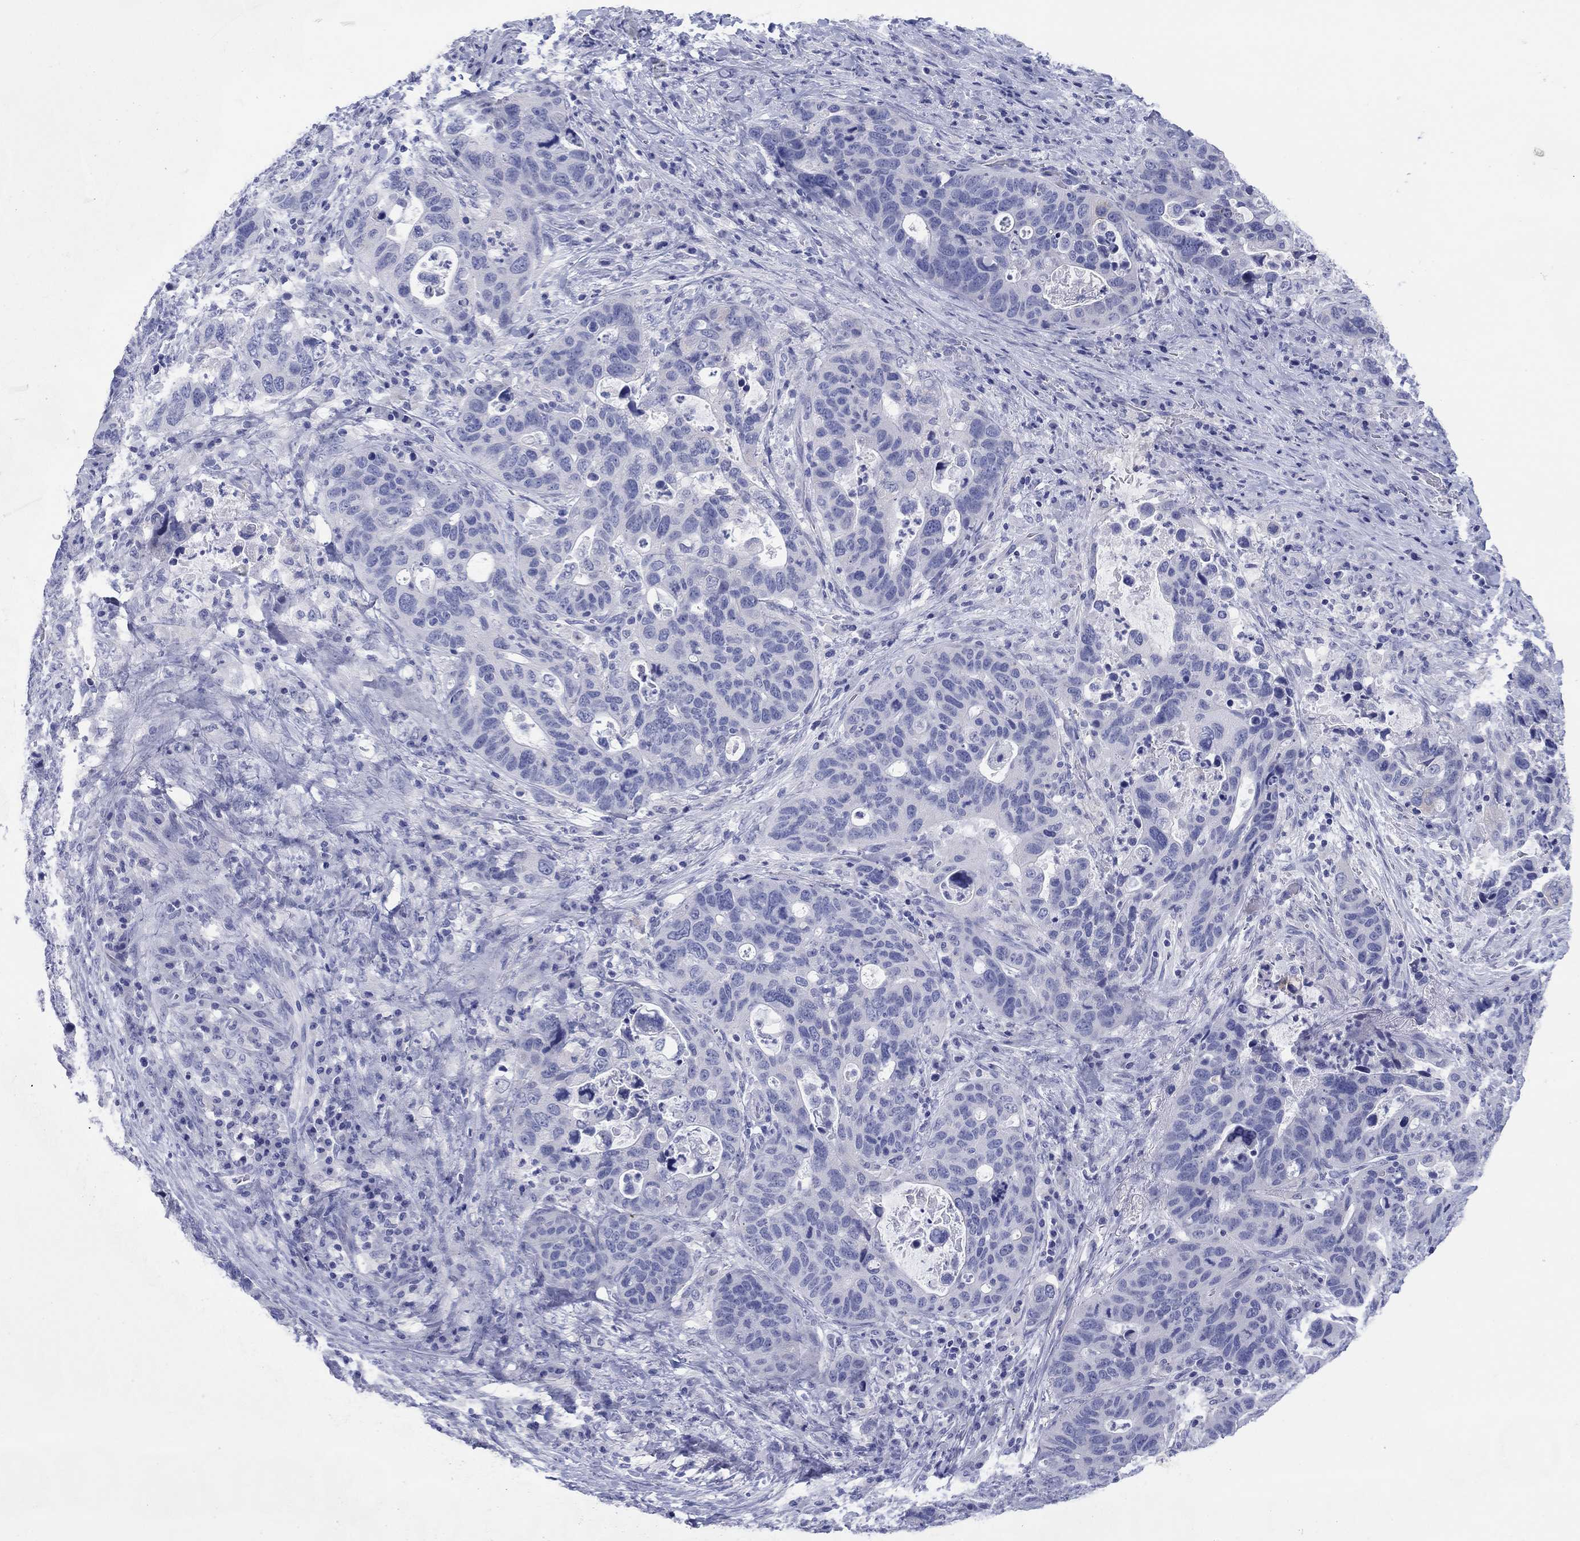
{"staining": {"intensity": "negative", "quantity": "none", "location": "none"}, "tissue": "stomach cancer", "cell_type": "Tumor cells", "image_type": "cancer", "snomed": [{"axis": "morphology", "description": "Adenocarcinoma, NOS"}, {"axis": "topography", "description": "Stomach"}], "caption": "IHC photomicrograph of stomach adenocarcinoma stained for a protein (brown), which shows no expression in tumor cells. (IHC, brightfield microscopy, high magnification).", "gene": "ERICH3", "patient": {"sex": "male", "age": 54}}